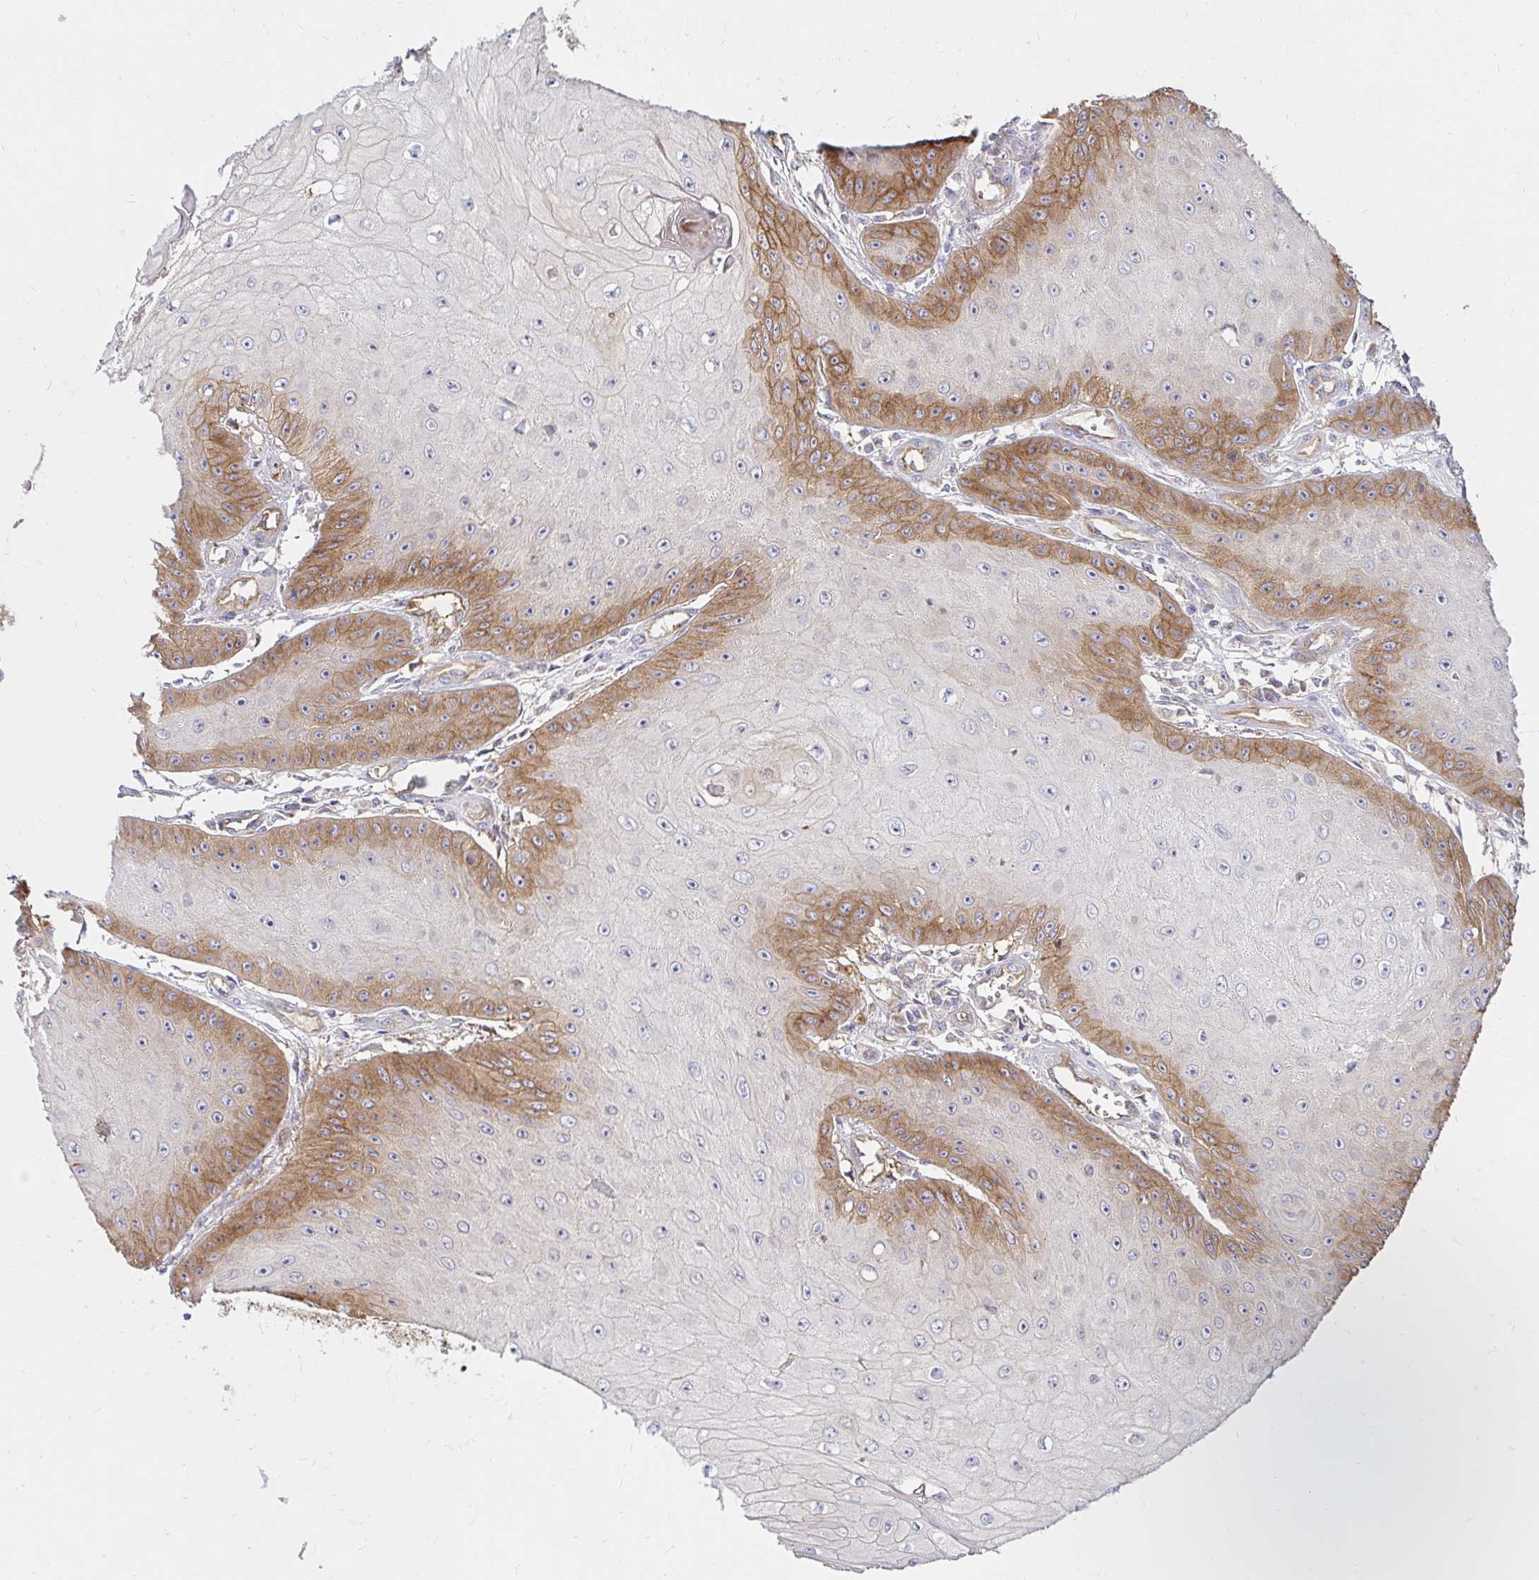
{"staining": {"intensity": "moderate", "quantity": "<25%", "location": "cytoplasmic/membranous"}, "tissue": "skin cancer", "cell_type": "Tumor cells", "image_type": "cancer", "snomed": [{"axis": "morphology", "description": "Squamous cell carcinoma, NOS"}, {"axis": "topography", "description": "Skin"}], "caption": "Moderate cytoplasmic/membranous protein expression is identified in about <25% of tumor cells in skin cancer (squamous cell carcinoma).", "gene": "ITGA2", "patient": {"sex": "male", "age": 70}}